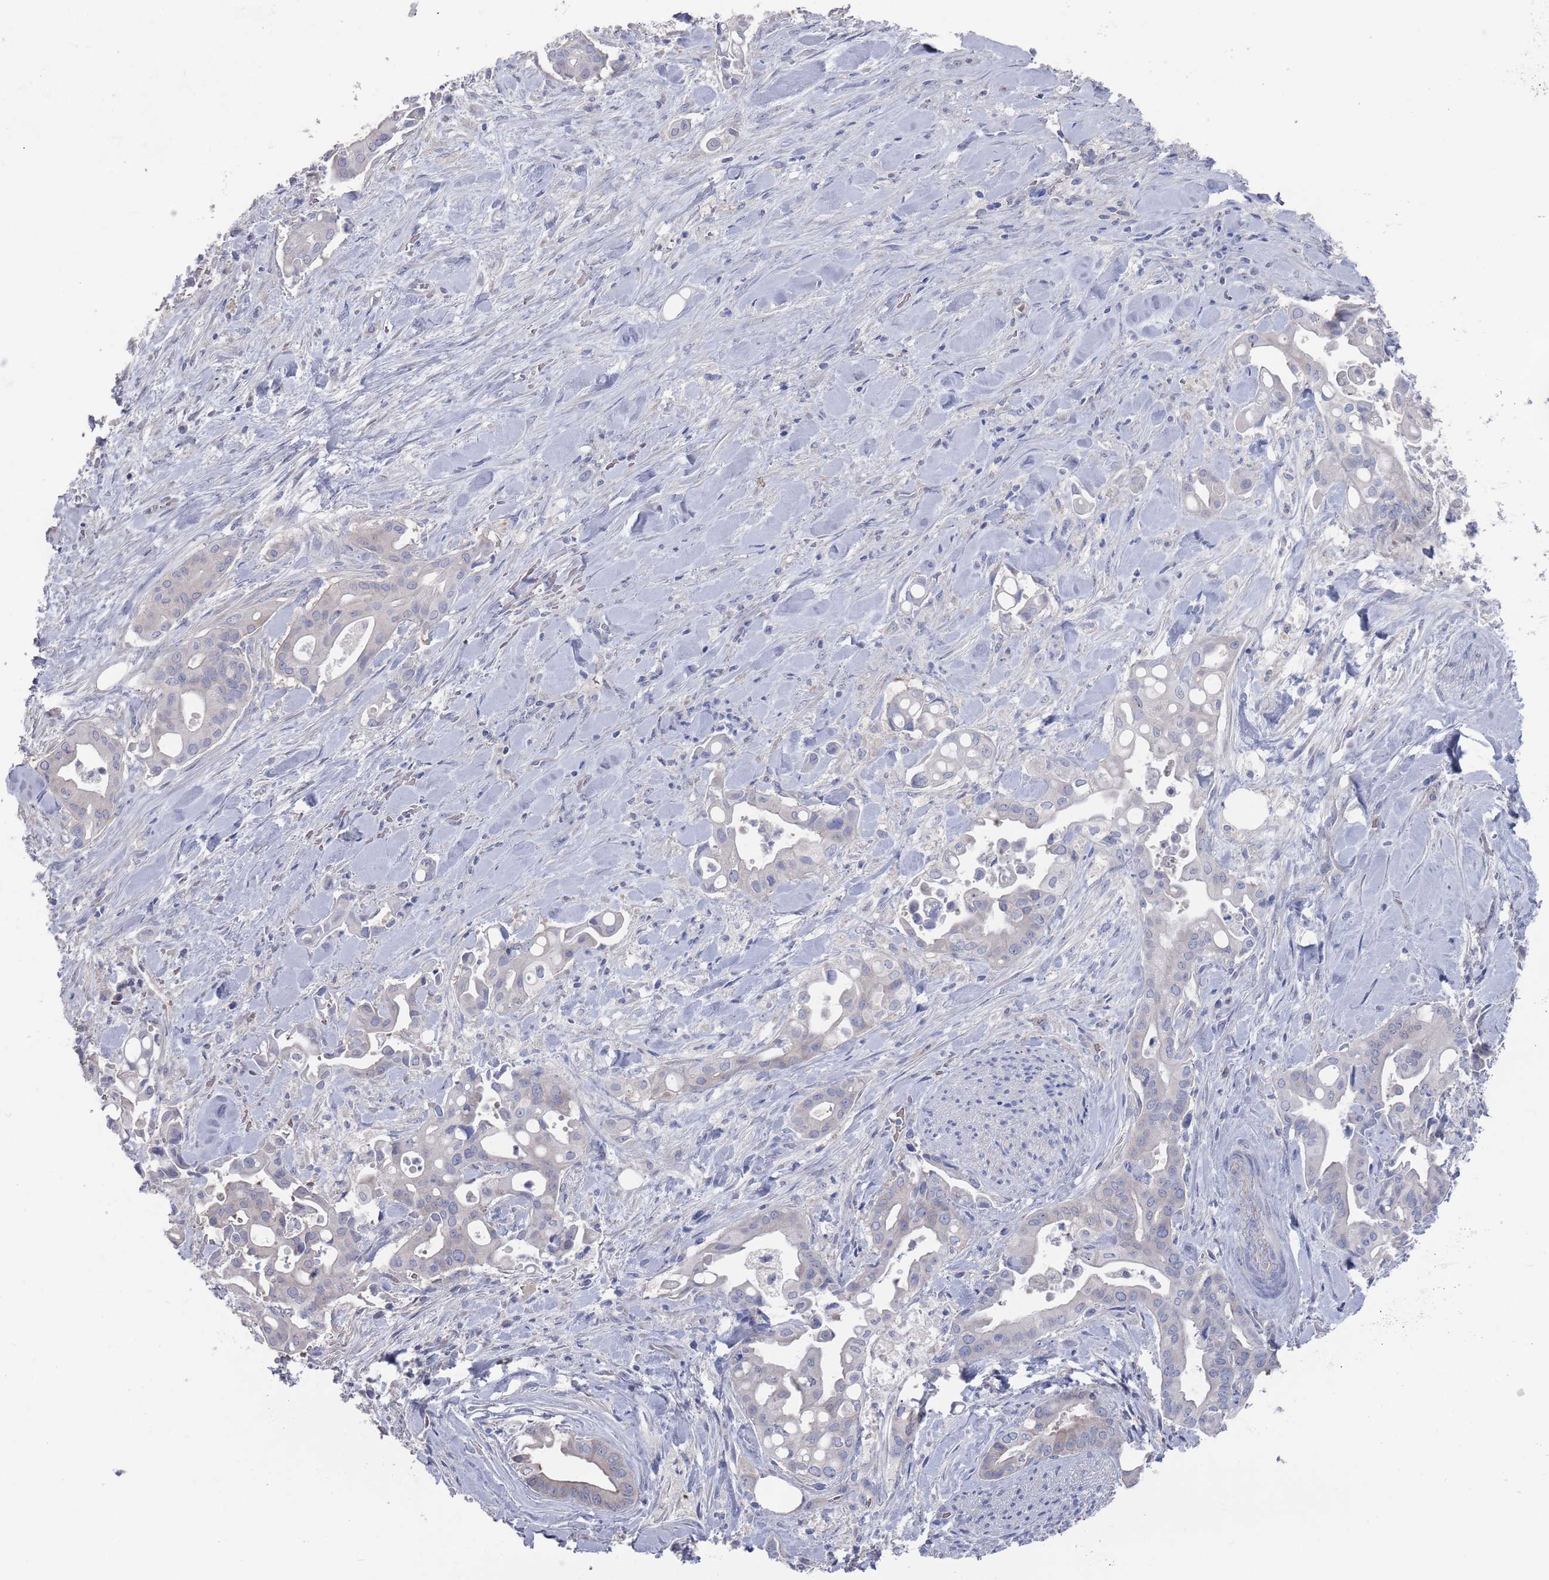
{"staining": {"intensity": "negative", "quantity": "none", "location": "none"}, "tissue": "liver cancer", "cell_type": "Tumor cells", "image_type": "cancer", "snomed": [{"axis": "morphology", "description": "Cholangiocarcinoma"}, {"axis": "topography", "description": "Liver"}], "caption": "The IHC image has no significant expression in tumor cells of cholangiocarcinoma (liver) tissue.", "gene": "TMCO3", "patient": {"sex": "female", "age": 68}}